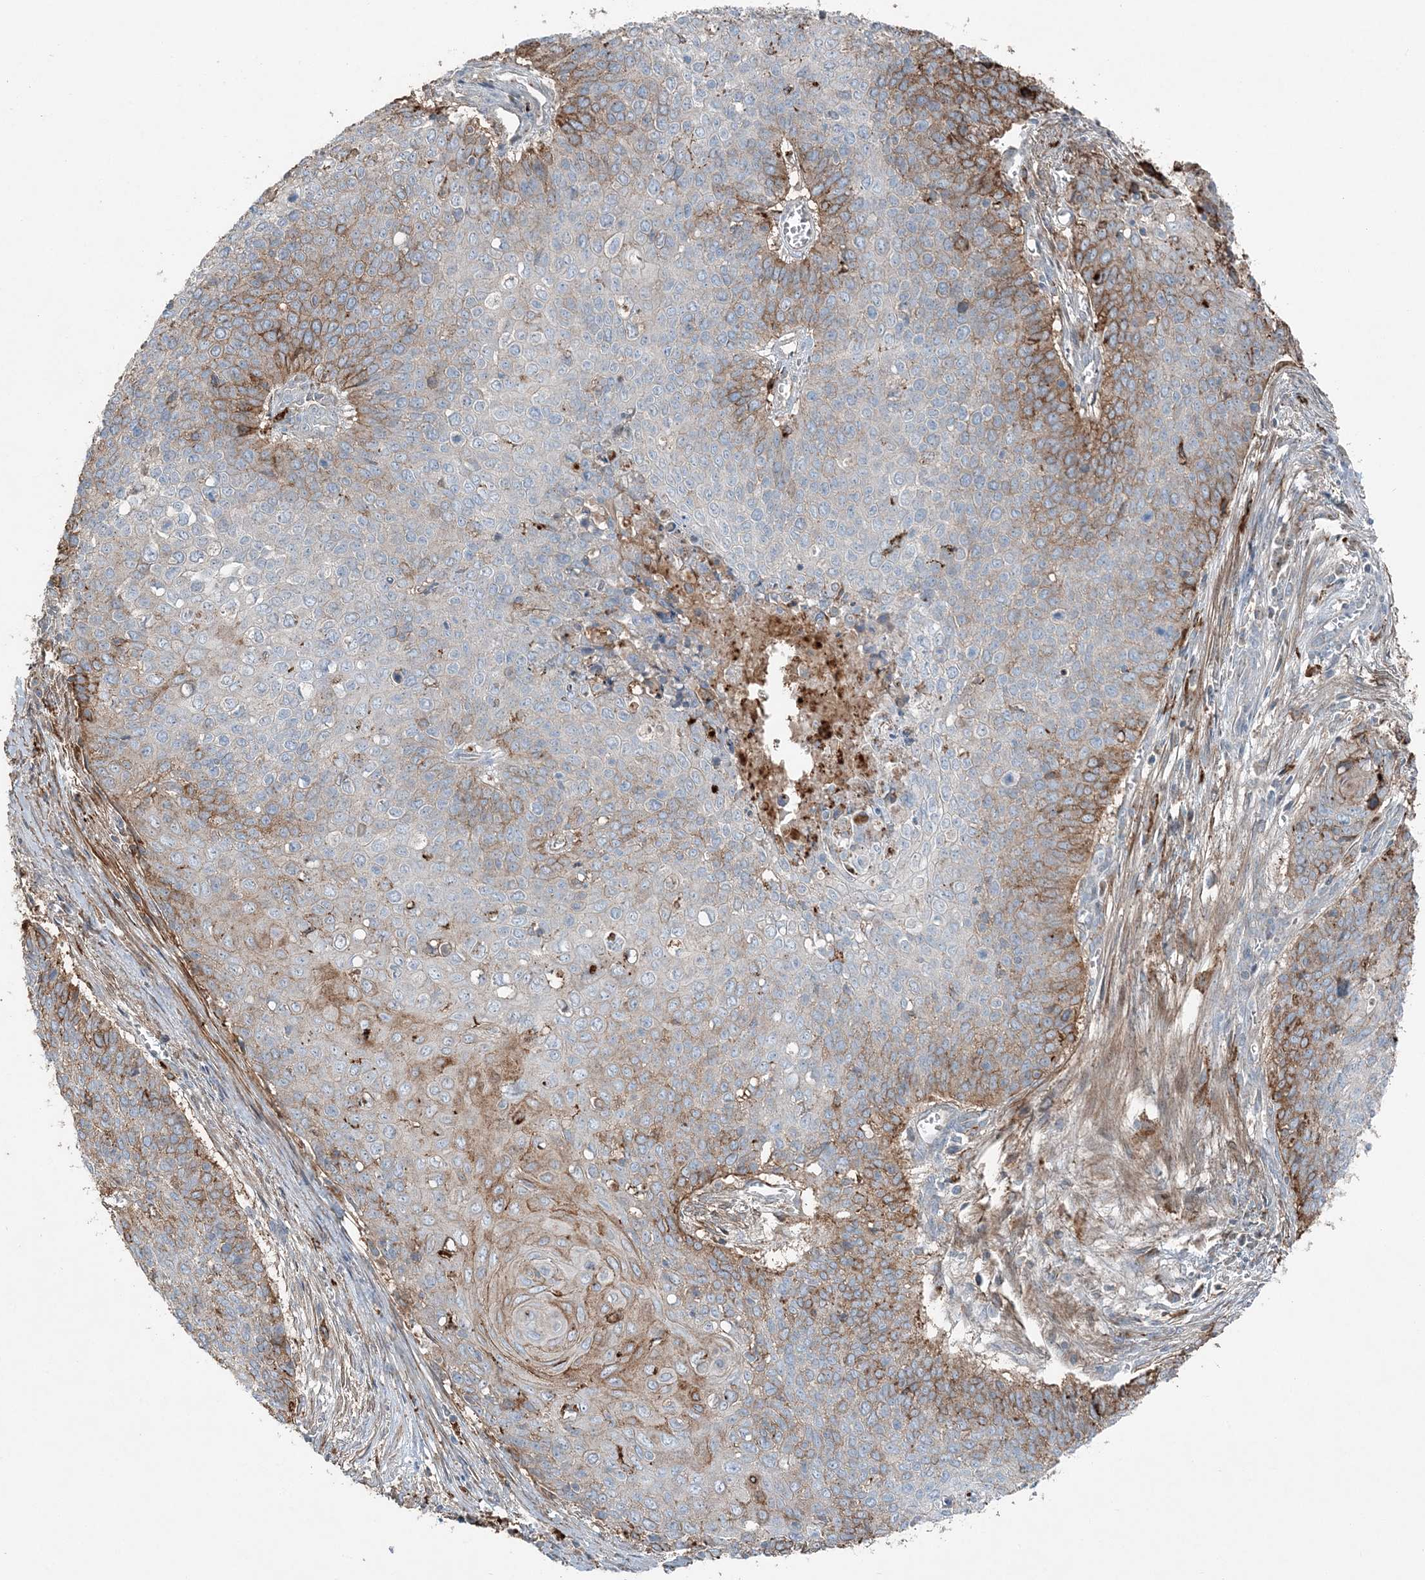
{"staining": {"intensity": "moderate", "quantity": "<25%", "location": "cytoplasmic/membranous"}, "tissue": "cervical cancer", "cell_type": "Tumor cells", "image_type": "cancer", "snomed": [{"axis": "morphology", "description": "Squamous cell carcinoma, NOS"}, {"axis": "topography", "description": "Cervix"}], "caption": "Squamous cell carcinoma (cervical) stained with DAB immunohistochemistry shows low levels of moderate cytoplasmic/membranous staining in approximately <25% of tumor cells.", "gene": "KY", "patient": {"sex": "female", "age": 39}}